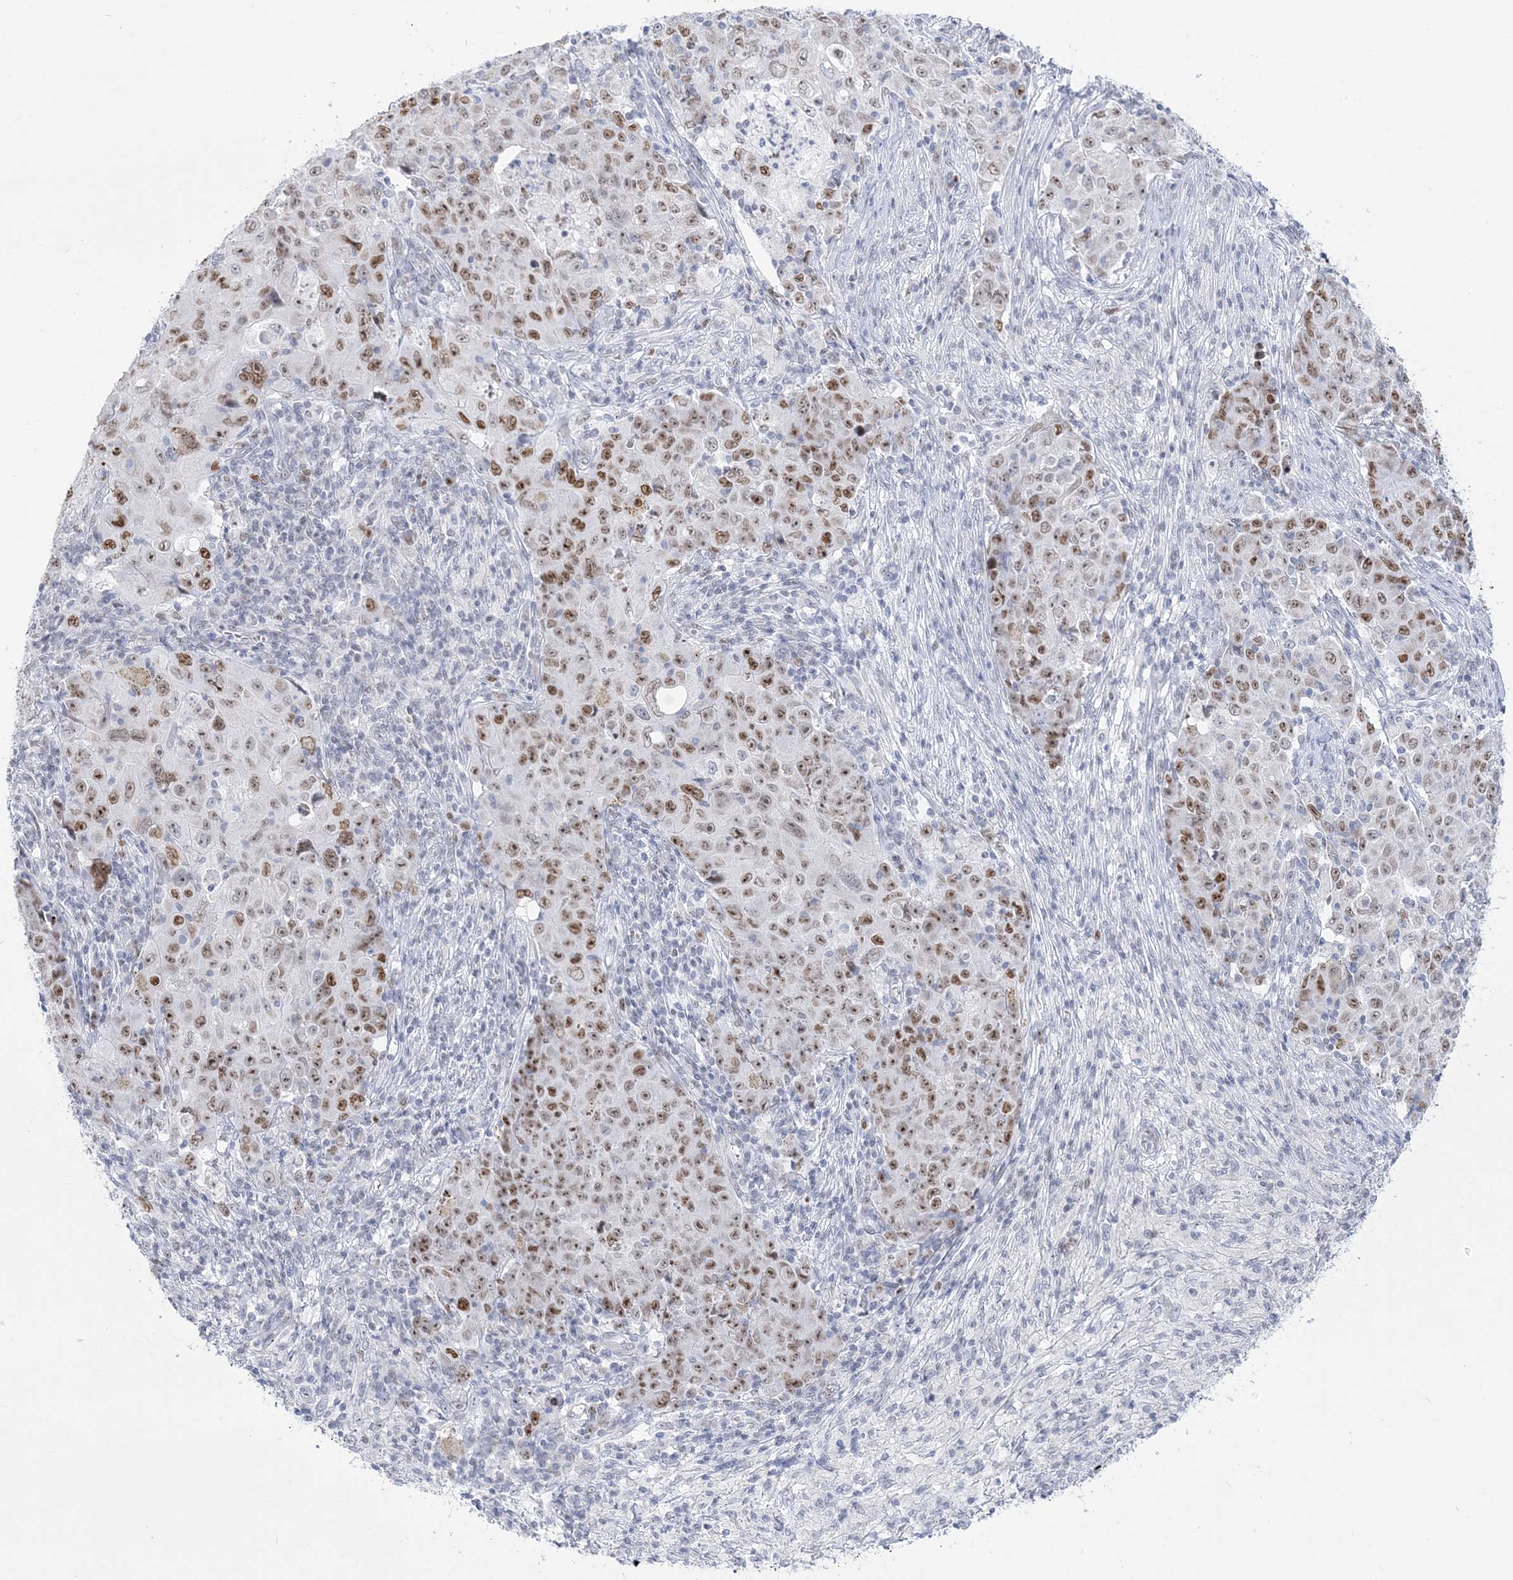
{"staining": {"intensity": "moderate", "quantity": ">75%", "location": "nuclear"}, "tissue": "ovarian cancer", "cell_type": "Tumor cells", "image_type": "cancer", "snomed": [{"axis": "morphology", "description": "Carcinoma, endometroid"}, {"axis": "topography", "description": "Ovary"}], "caption": "DAB (3,3'-diaminobenzidine) immunohistochemical staining of human ovarian endometroid carcinoma reveals moderate nuclear protein staining in about >75% of tumor cells.", "gene": "DDX21", "patient": {"sex": "female", "age": 42}}